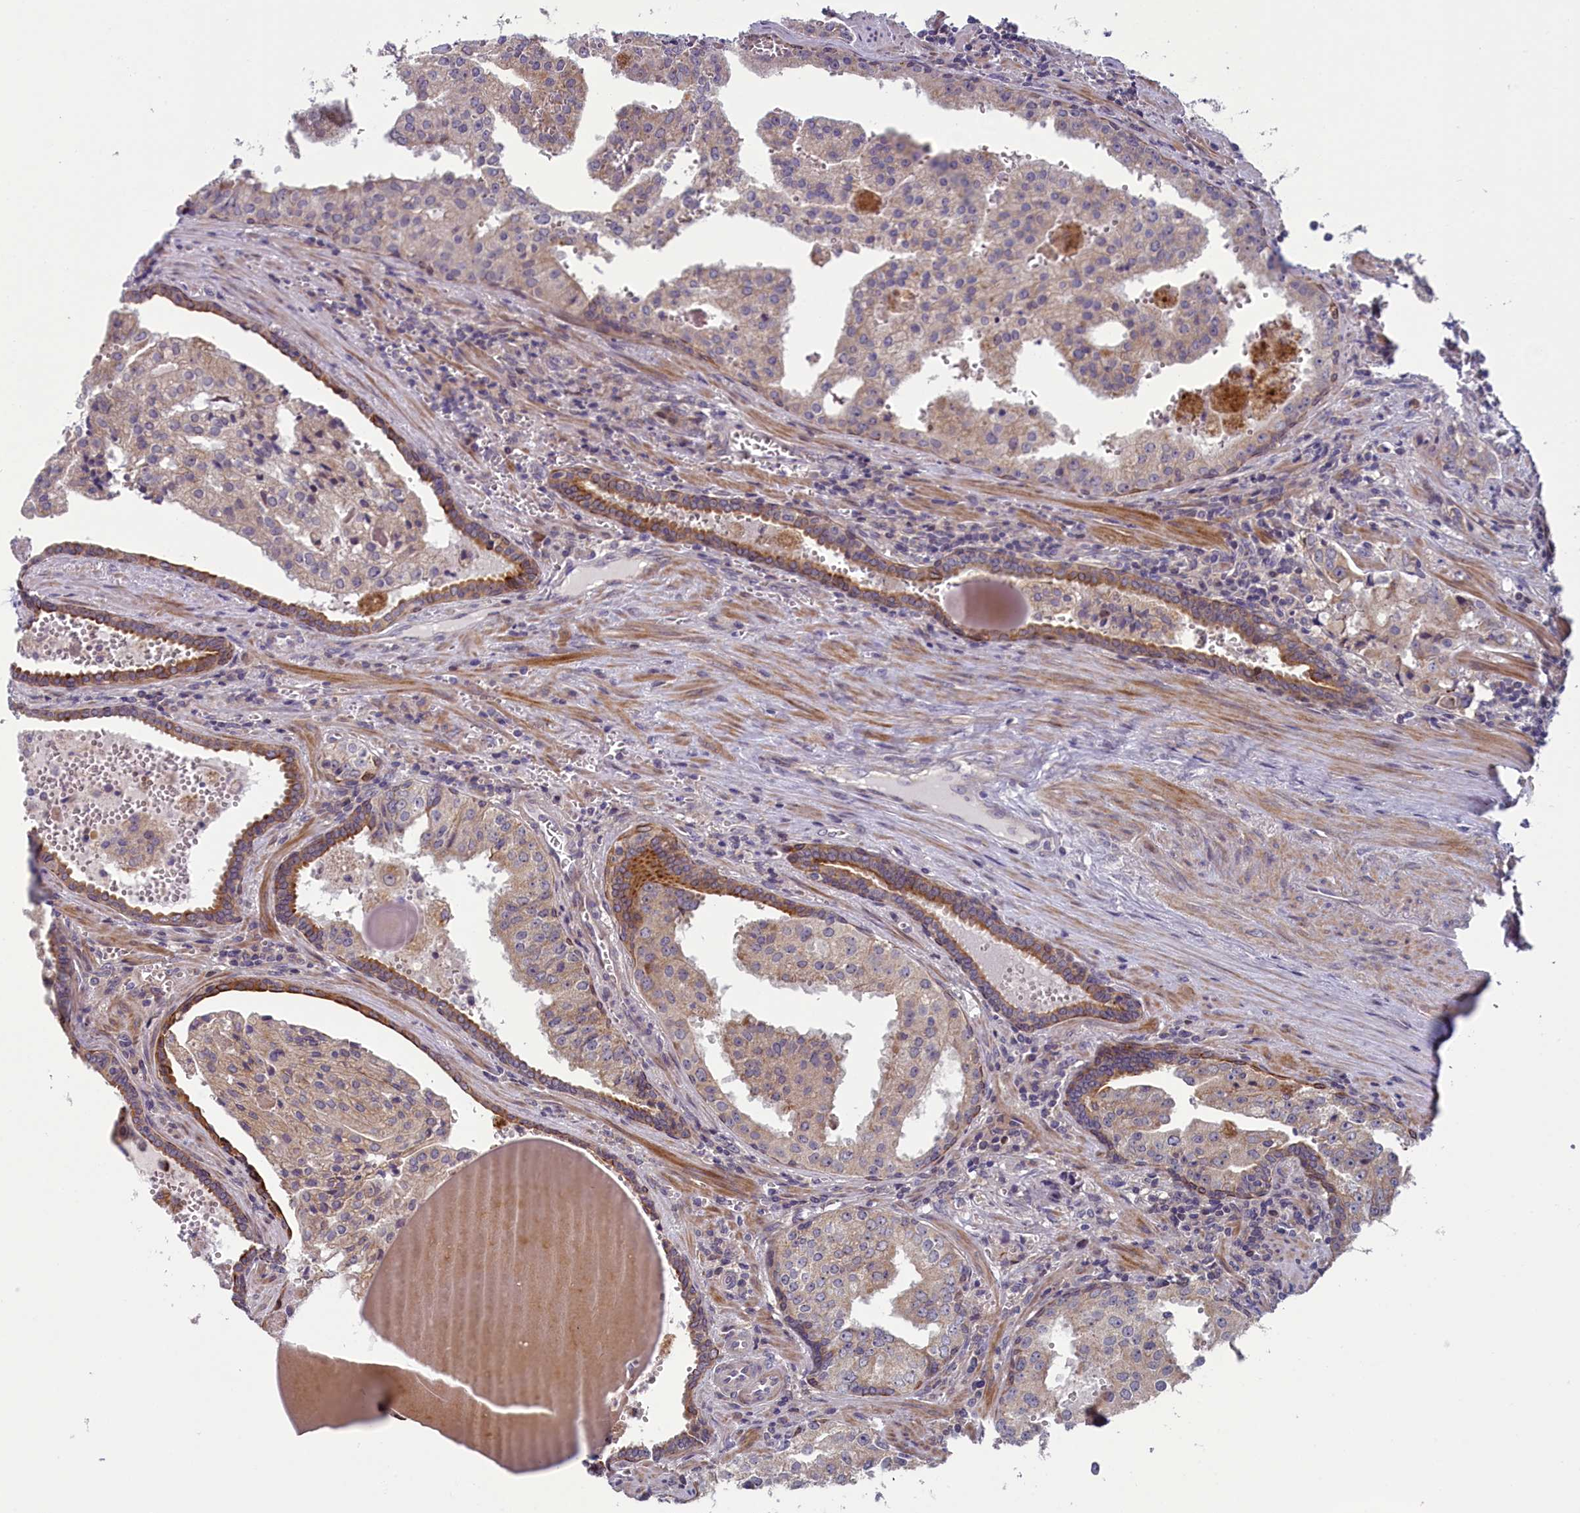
{"staining": {"intensity": "moderate", "quantity": "25%-75%", "location": "cytoplasmic/membranous"}, "tissue": "prostate cancer", "cell_type": "Tumor cells", "image_type": "cancer", "snomed": [{"axis": "morphology", "description": "Adenocarcinoma, High grade"}, {"axis": "topography", "description": "Prostate"}], "caption": "Immunohistochemical staining of human prostate cancer (adenocarcinoma (high-grade)) demonstrates medium levels of moderate cytoplasmic/membranous expression in approximately 25%-75% of tumor cells.", "gene": "ANKRD39", "patient": {"sex": "male", "age": 68}}